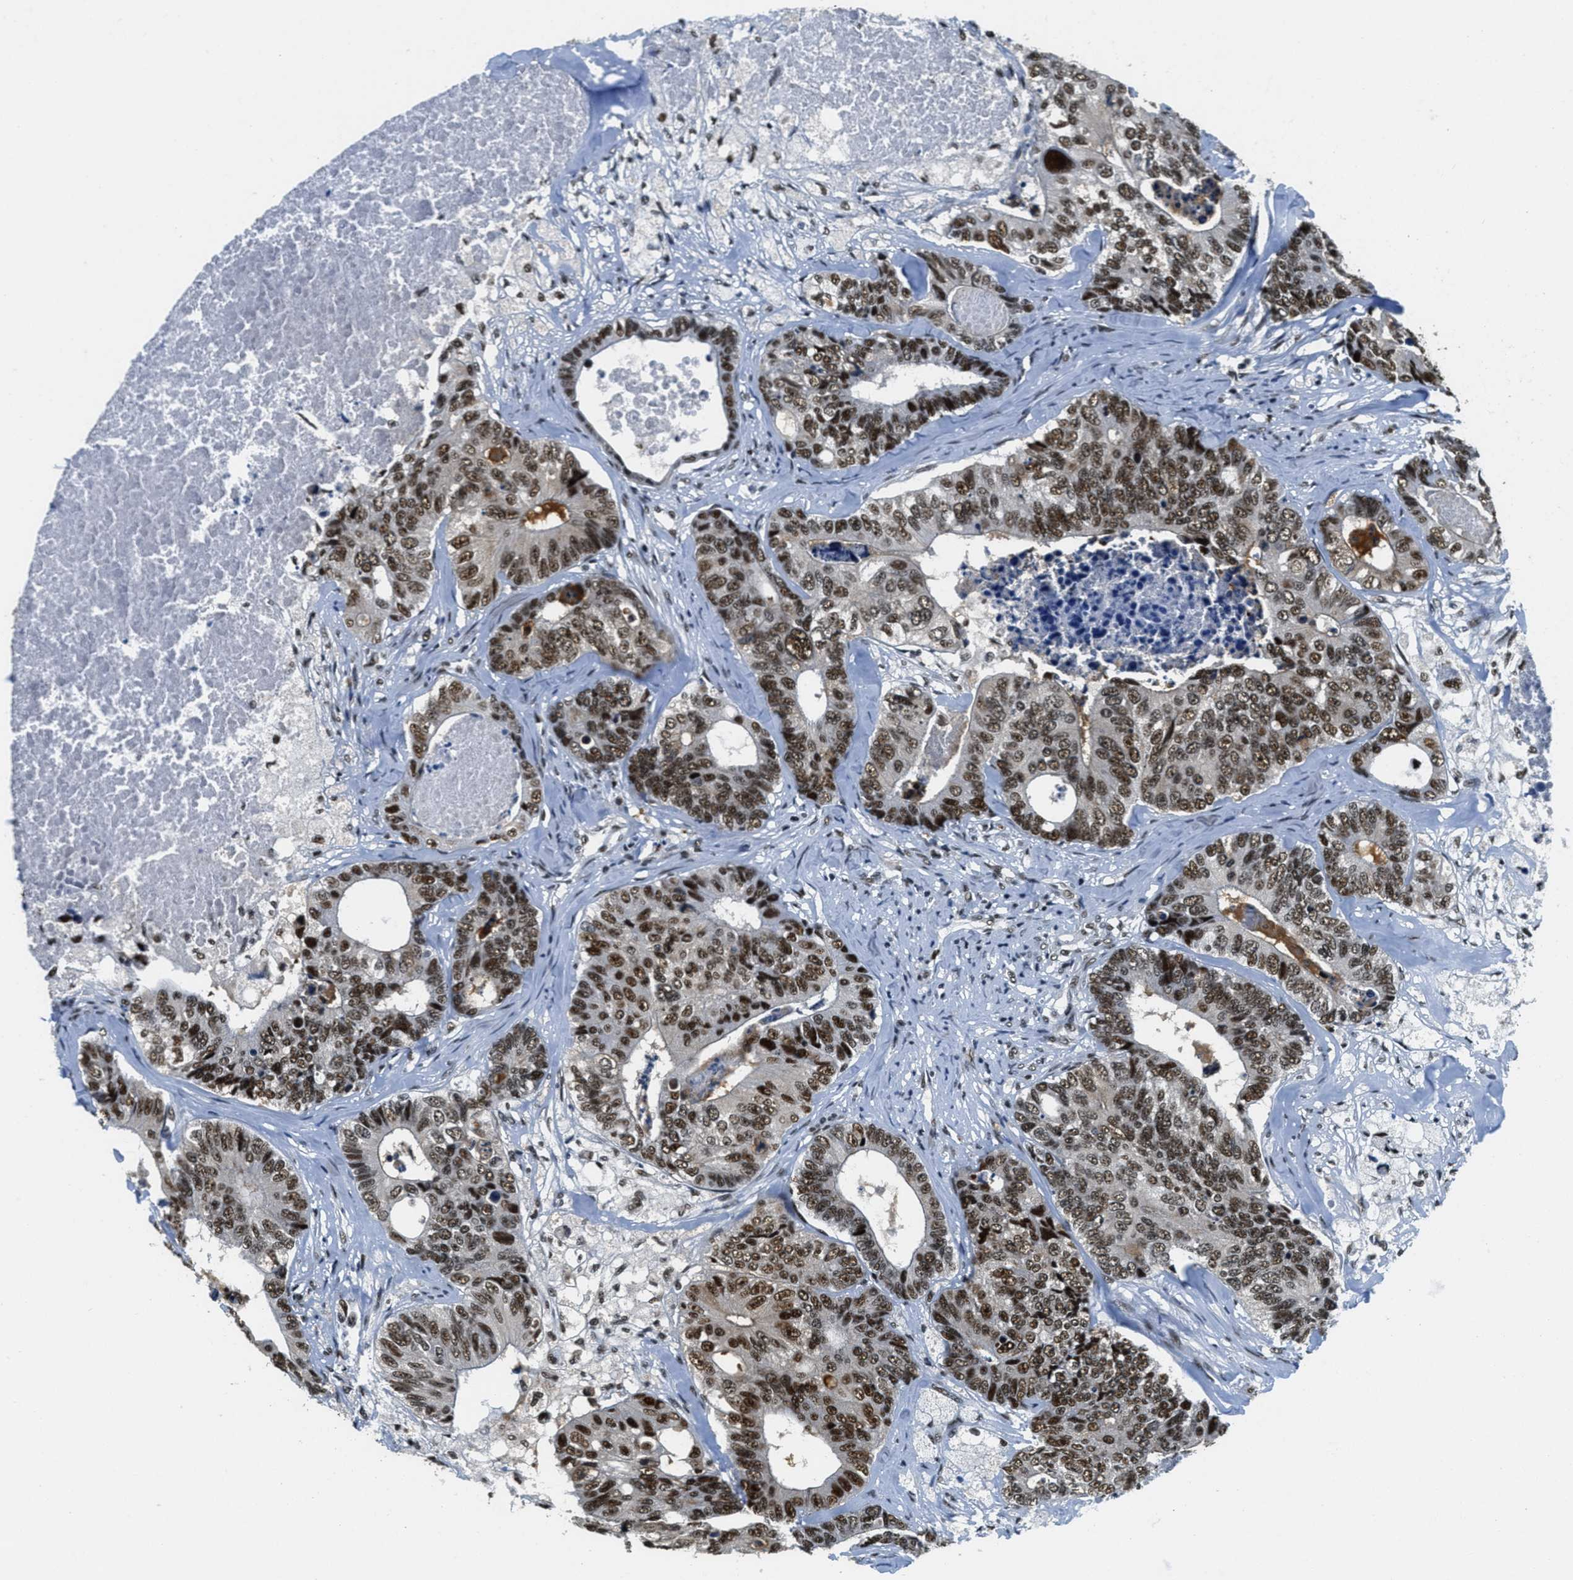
{"staining": {"intensity": "moderate", "quantity": ">75%", "location": "nuclear"}, "tissue": "colorectal cancer", "cell_type": "Tumor cells", "image_type": "cancer", "snomed": [{"axis": "morphology", "description": "Adenocarcinoma, NOS"}, {"axis": "topography", "description": "Colon"}], "caption": "Protein staining demonstrates moderate nuclear expression in about >75% of tumor cells in colorectal cancer (adenocarcinoma). (DAB IHC with brightfield microscopy, high magnification).", "gene": "SSB", "patient": {"sex": "female", "age": 67}}